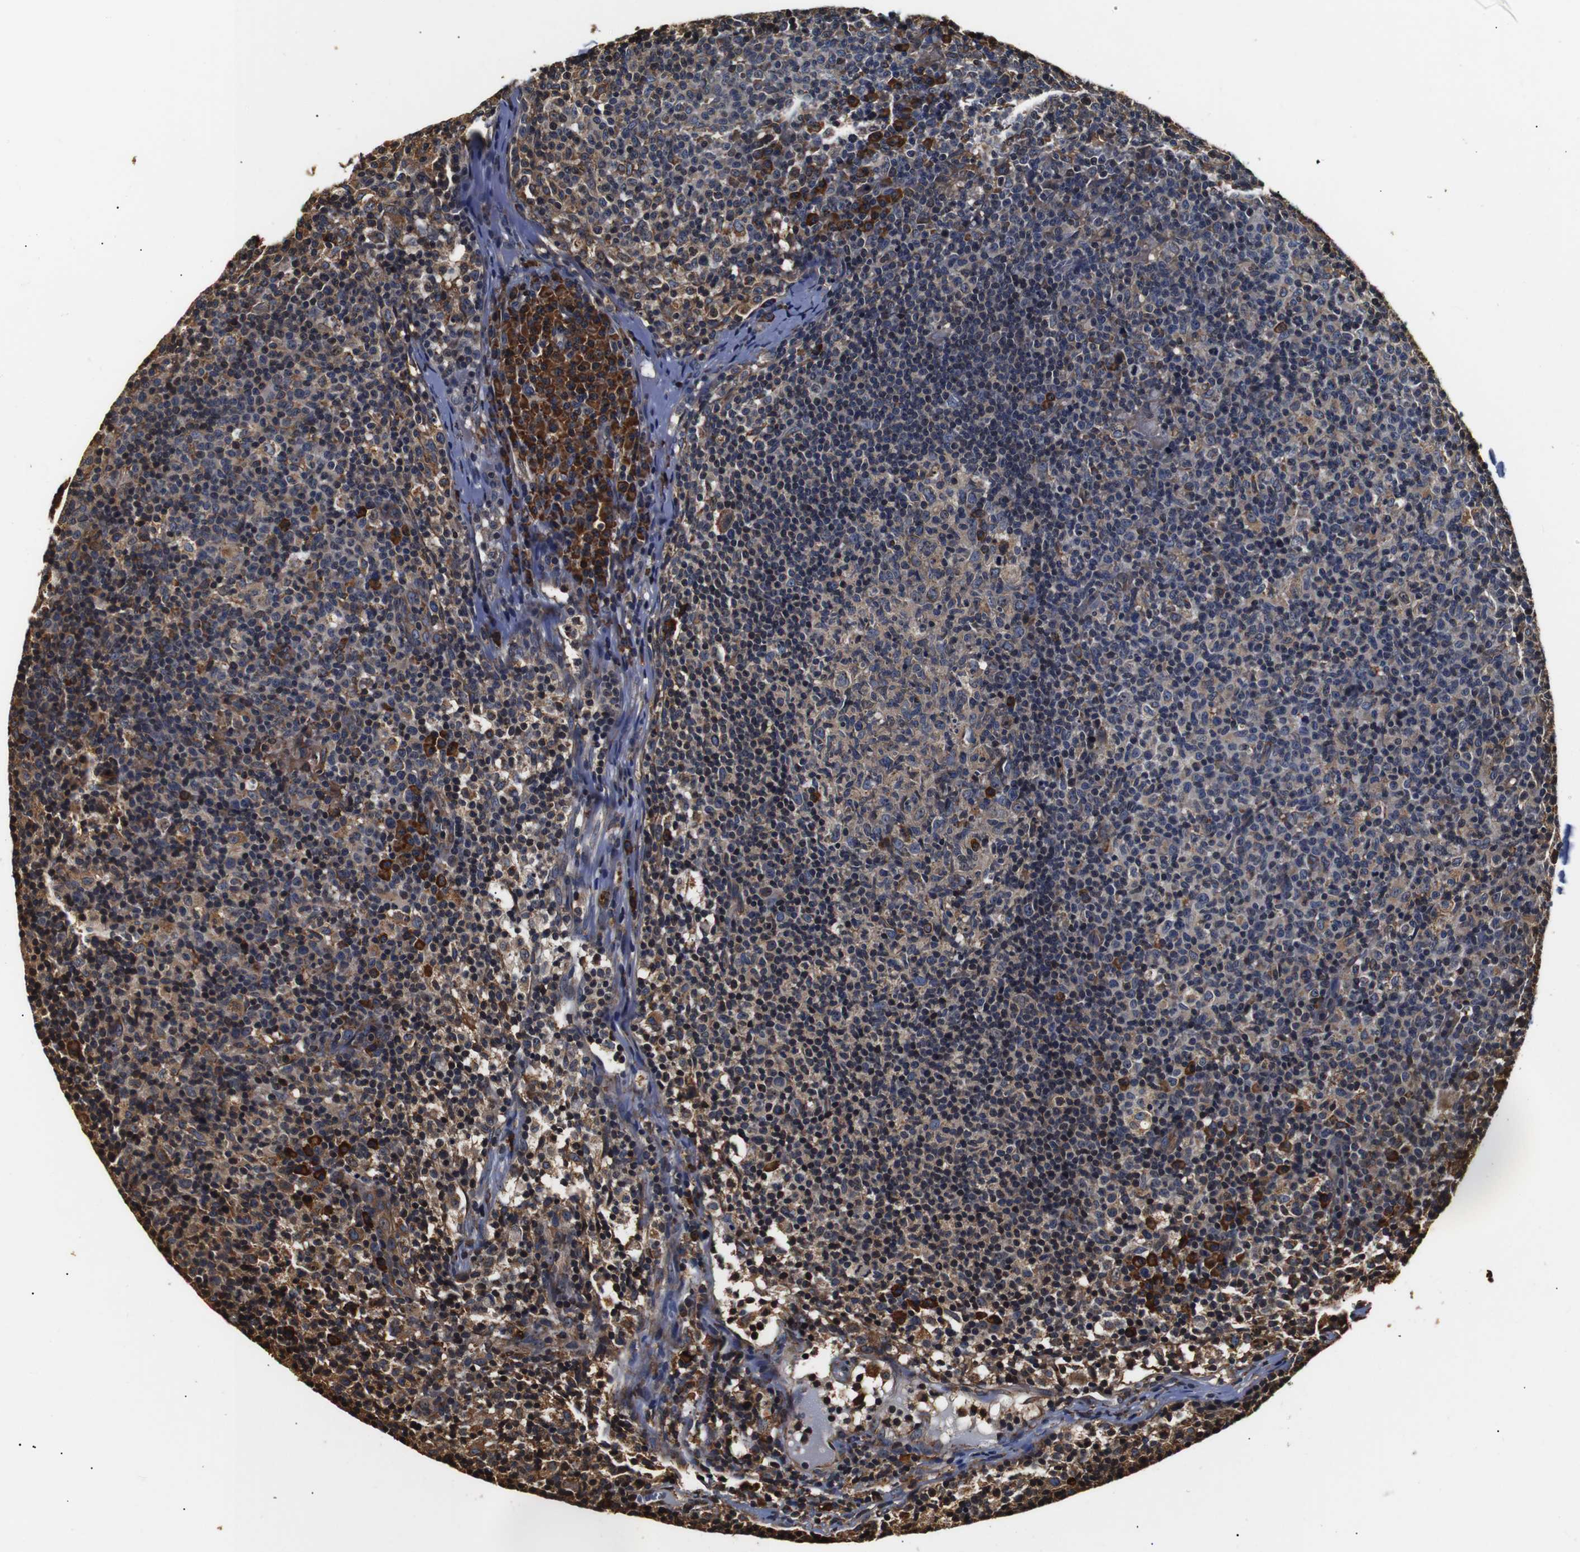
{"staining": {"intensity": "strong", "quantity": "<25%", "location": "cytoplasmic/membranous"}, "tissue": "lymph node", "cell_type": "Germinal center cells", "image_type": "normal", "snomed": [{"axis": "morphology", "description": "Normal tissue, NOS"}, {"axis": "morphology", "description": "Inflammation, NOS"}, {"axis": "topography", "description": "Lymph node"}], "caption": "IHC (DAB (3,3'-diaminobenzidine)) staining of benign lymph node displays strong cytoplasmic/membranous protein staining in approximately <25% of germinal center cells.", "gene": "HHIP", "patient": {"sex": "male", "age": 55}}